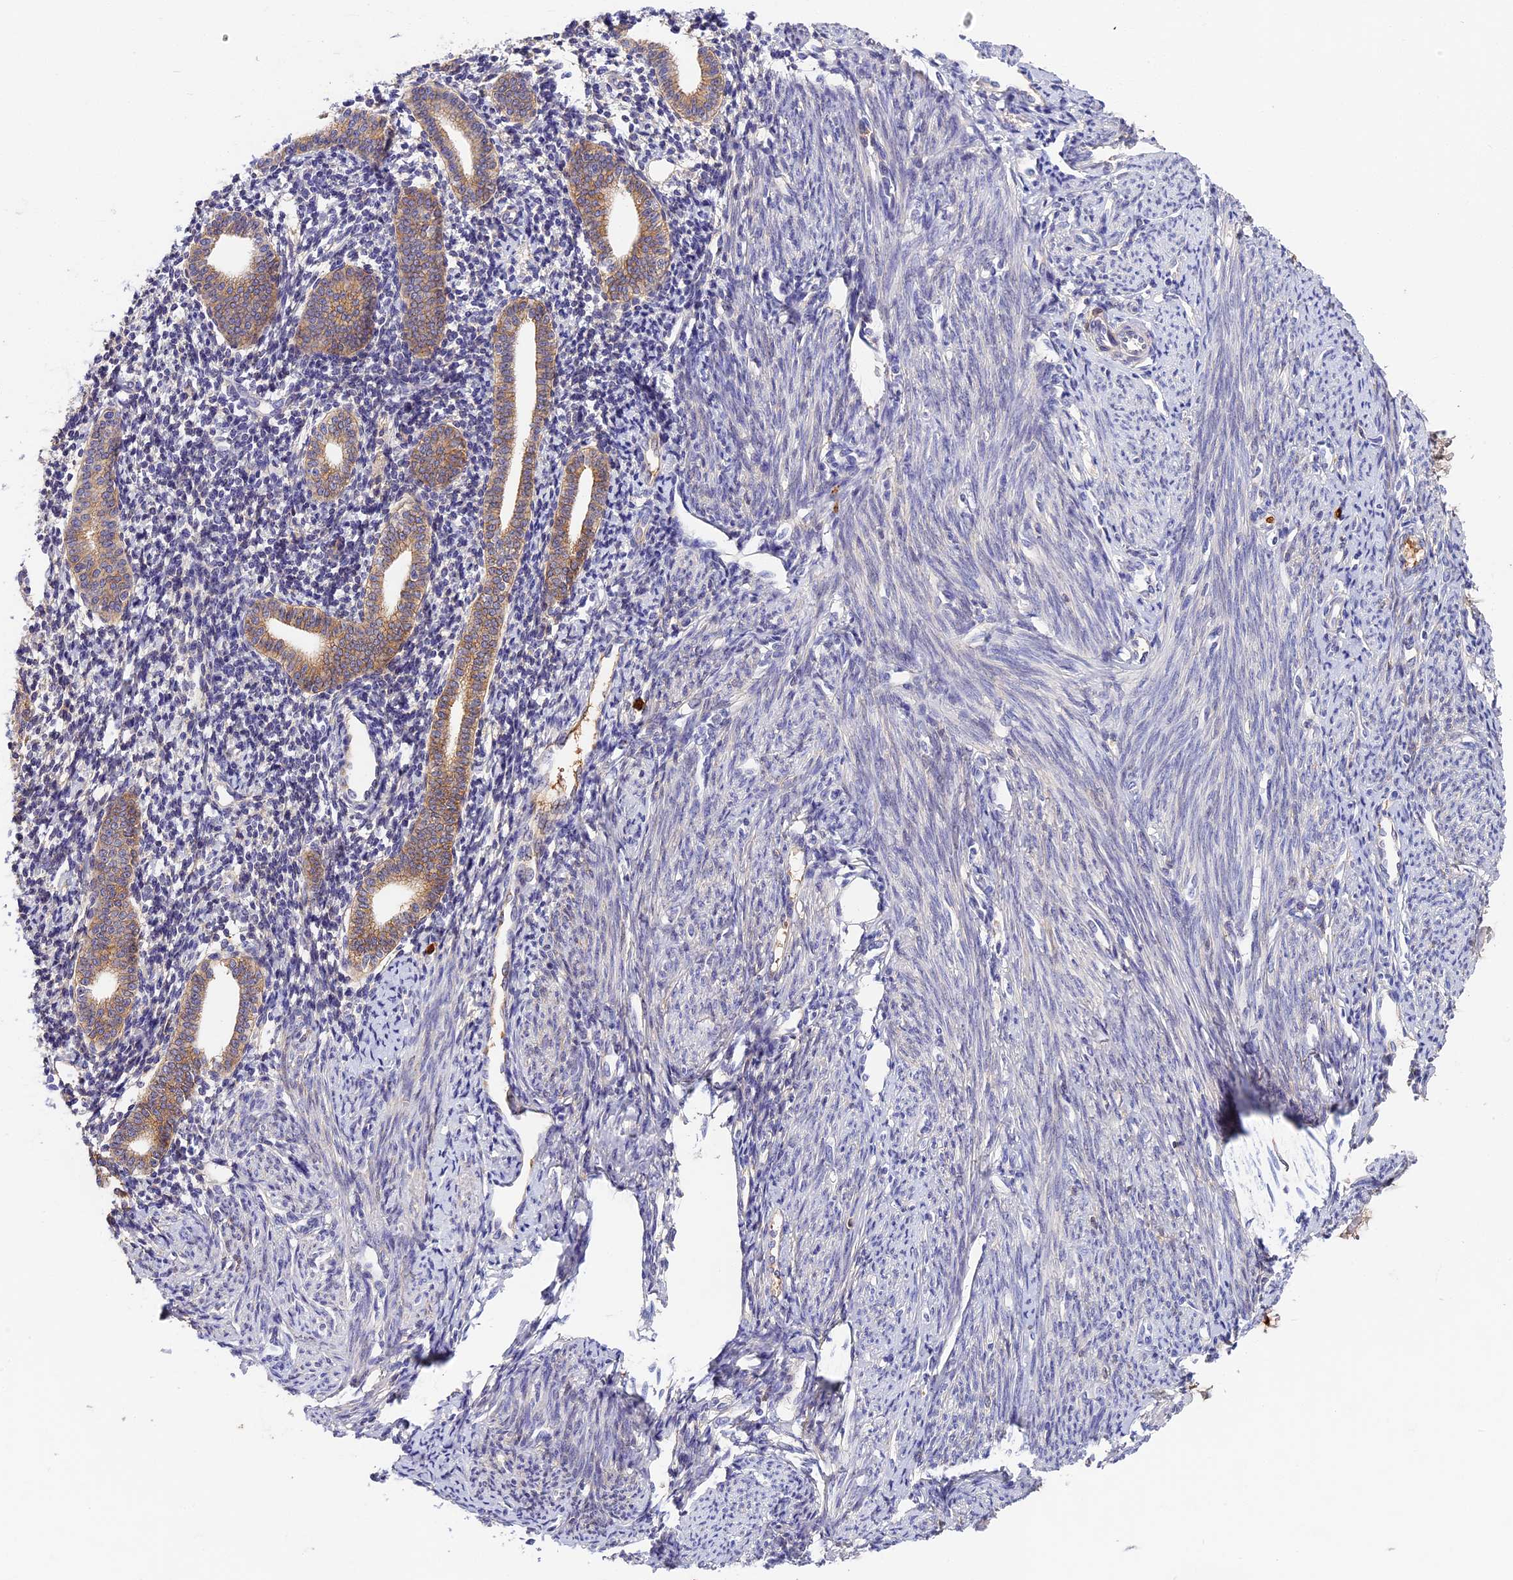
{"staining": {"intensity": "weak", "quantity": "<25%", "location": "cytoplasmic/membranous"}, "tissue": "endometrium", "cell_type": "Cells in endometrial stroma", "image_type": "normal", "snomed": [{"axis": "morphology", "description": "Normal tissue, NOS"}, {"axis": "topography", "description": "Endometrium"}], "caption": "IHC photomicrograph of normal endometrium stained for a protein (brown), which exhibits no expression in cells in endometrial stroma. Brightfield microscopy of immunohistochemistry (IHC) stained with DAB (brown) and hematoxylin (blue), captured at high magnification.", "gene": "ADGRD1", "patient": {"sex": "female", "age": 56}}